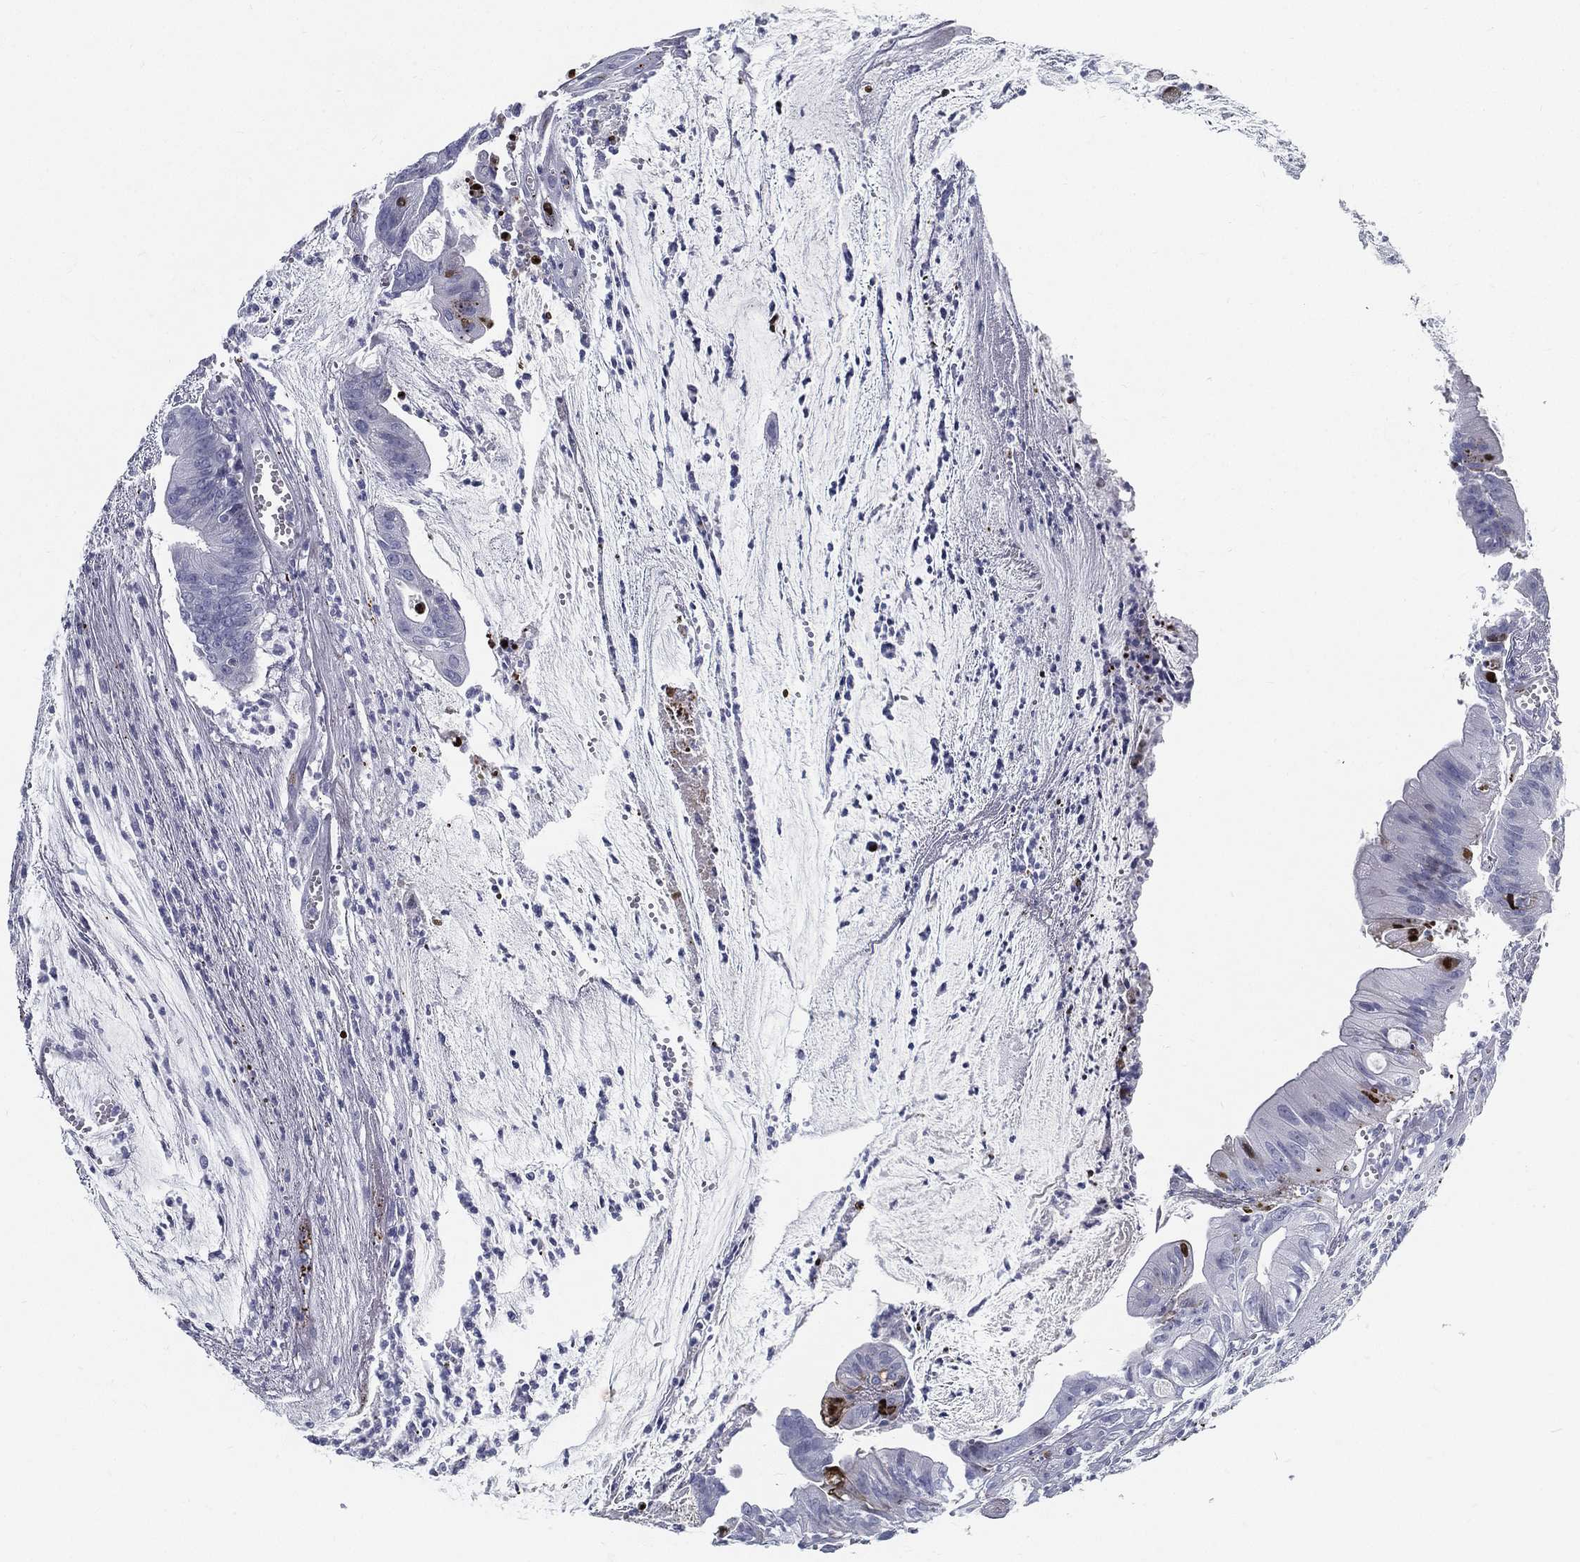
{"staining": {"intensity": "negative", "quantity": "none", "location": "none"}, "tissue": "colorectal cancer", "cell_type": "Tumor cells", "image_type": "cancer", "snomed": [{"axis": "morphology", "description": "Adenocarcinoma, NOS"}, {"axis": "topography", "description": "Colon"}], "caption": "The photomicrograph reveals no significant positivity in tumor cells of colorectal cancer.", "gene": "SPPL2C", "patient": {"sex": "female", "age": 69}}